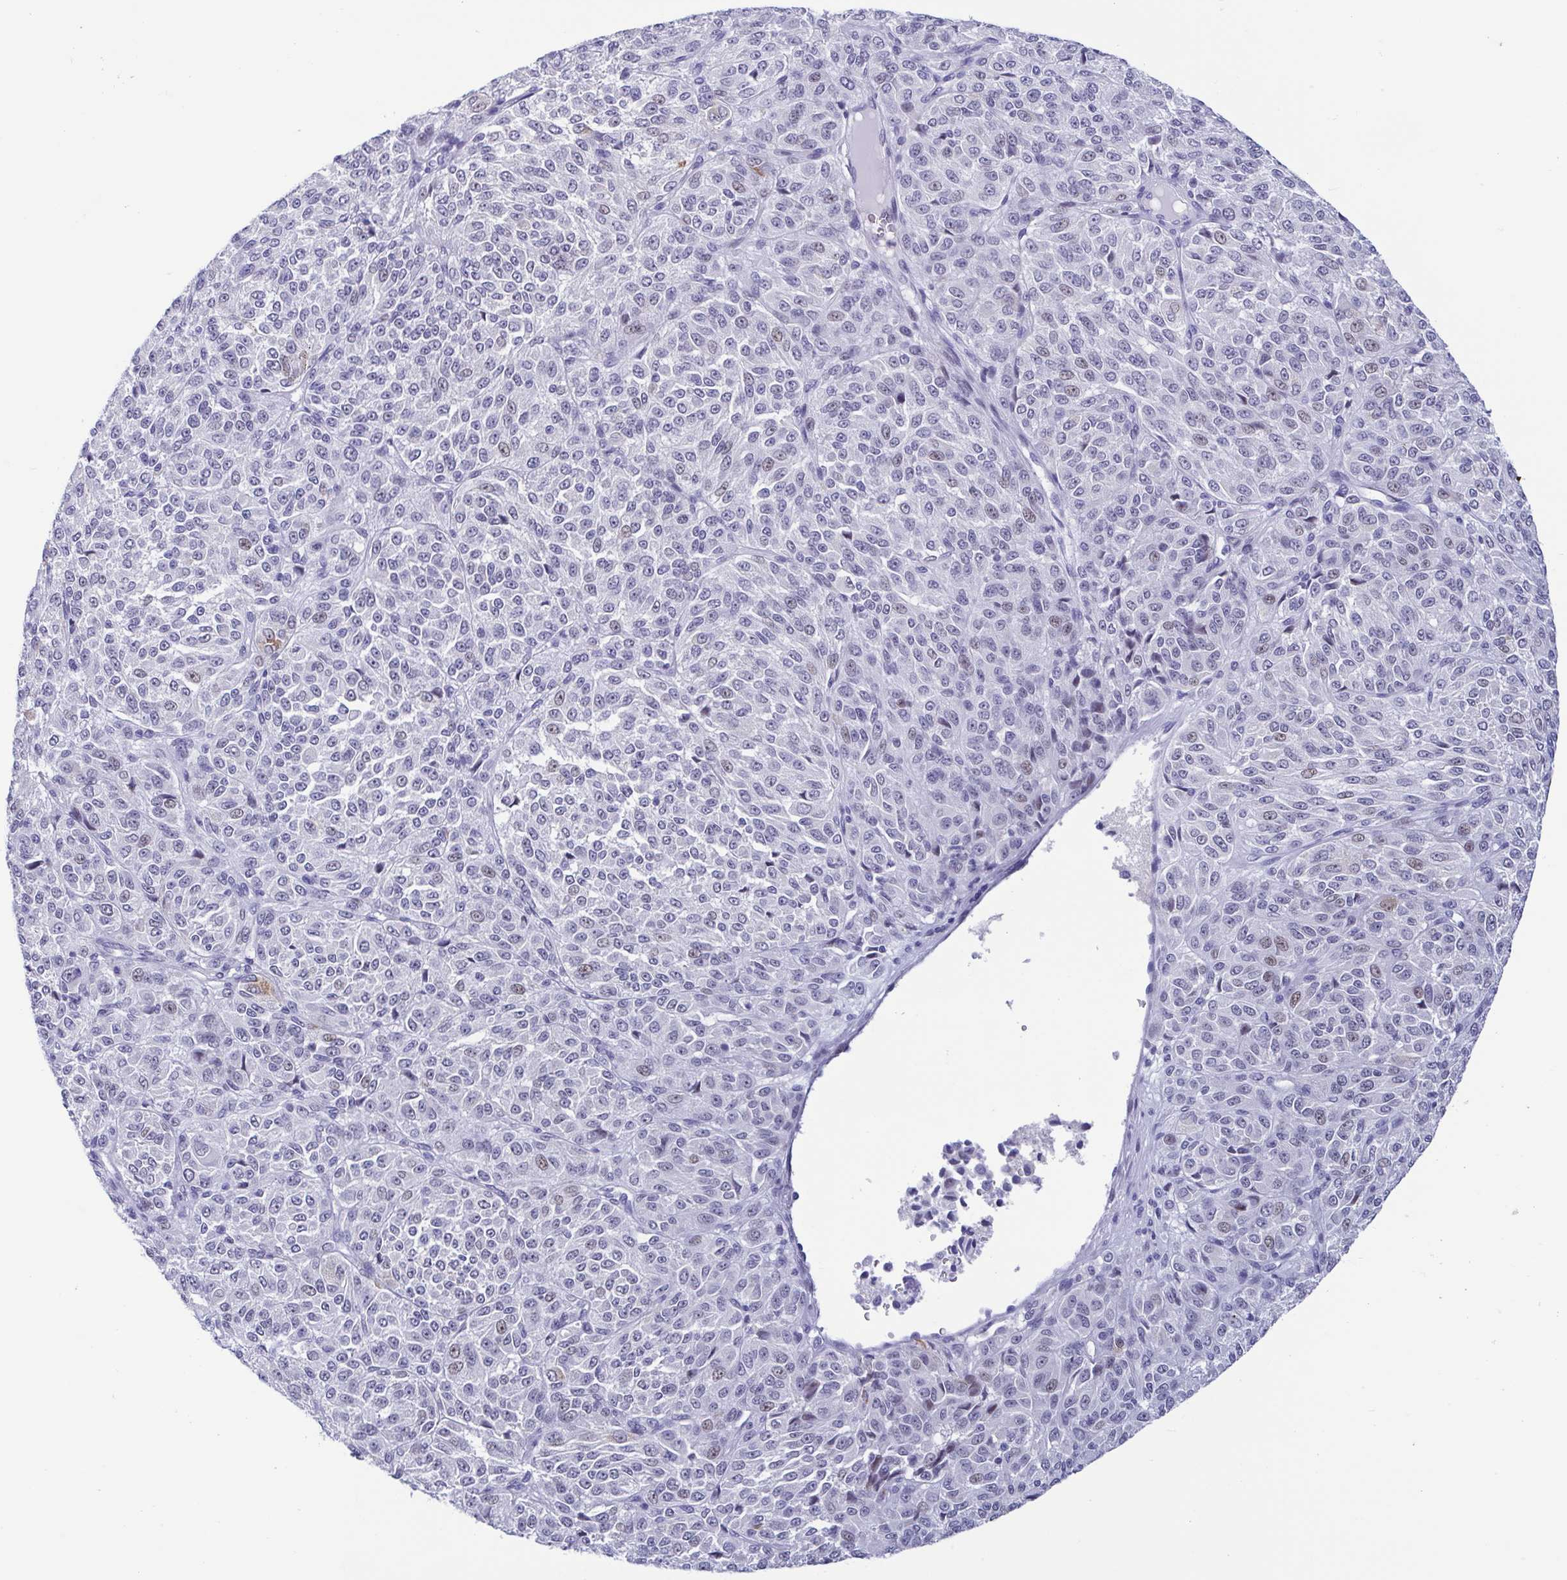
{"staining": {"intensity": "weak", "quantity": "<25%", "location": "nuclear"}, "tissue": "melanoma", "cell_type": "Tumor cells", "image_type": "cancer", "snomed": [{"axis": "morphology", "description": "Malignant melanoma, Metastatic site"}, {"axis": "topography", "description": "Brain"}], "caption": "High magnification brightfield microscopy of malignant melanoma (metastatic site) stained with DAB (brown) and counterstained with hematoxylin (blue): tumor cells show no significant positivity. (DAB (3,3'-diaminobenzidine) IHC, high magnification).", "gene": "PERM1", "patient": {"sex": "female", "age": 56}}